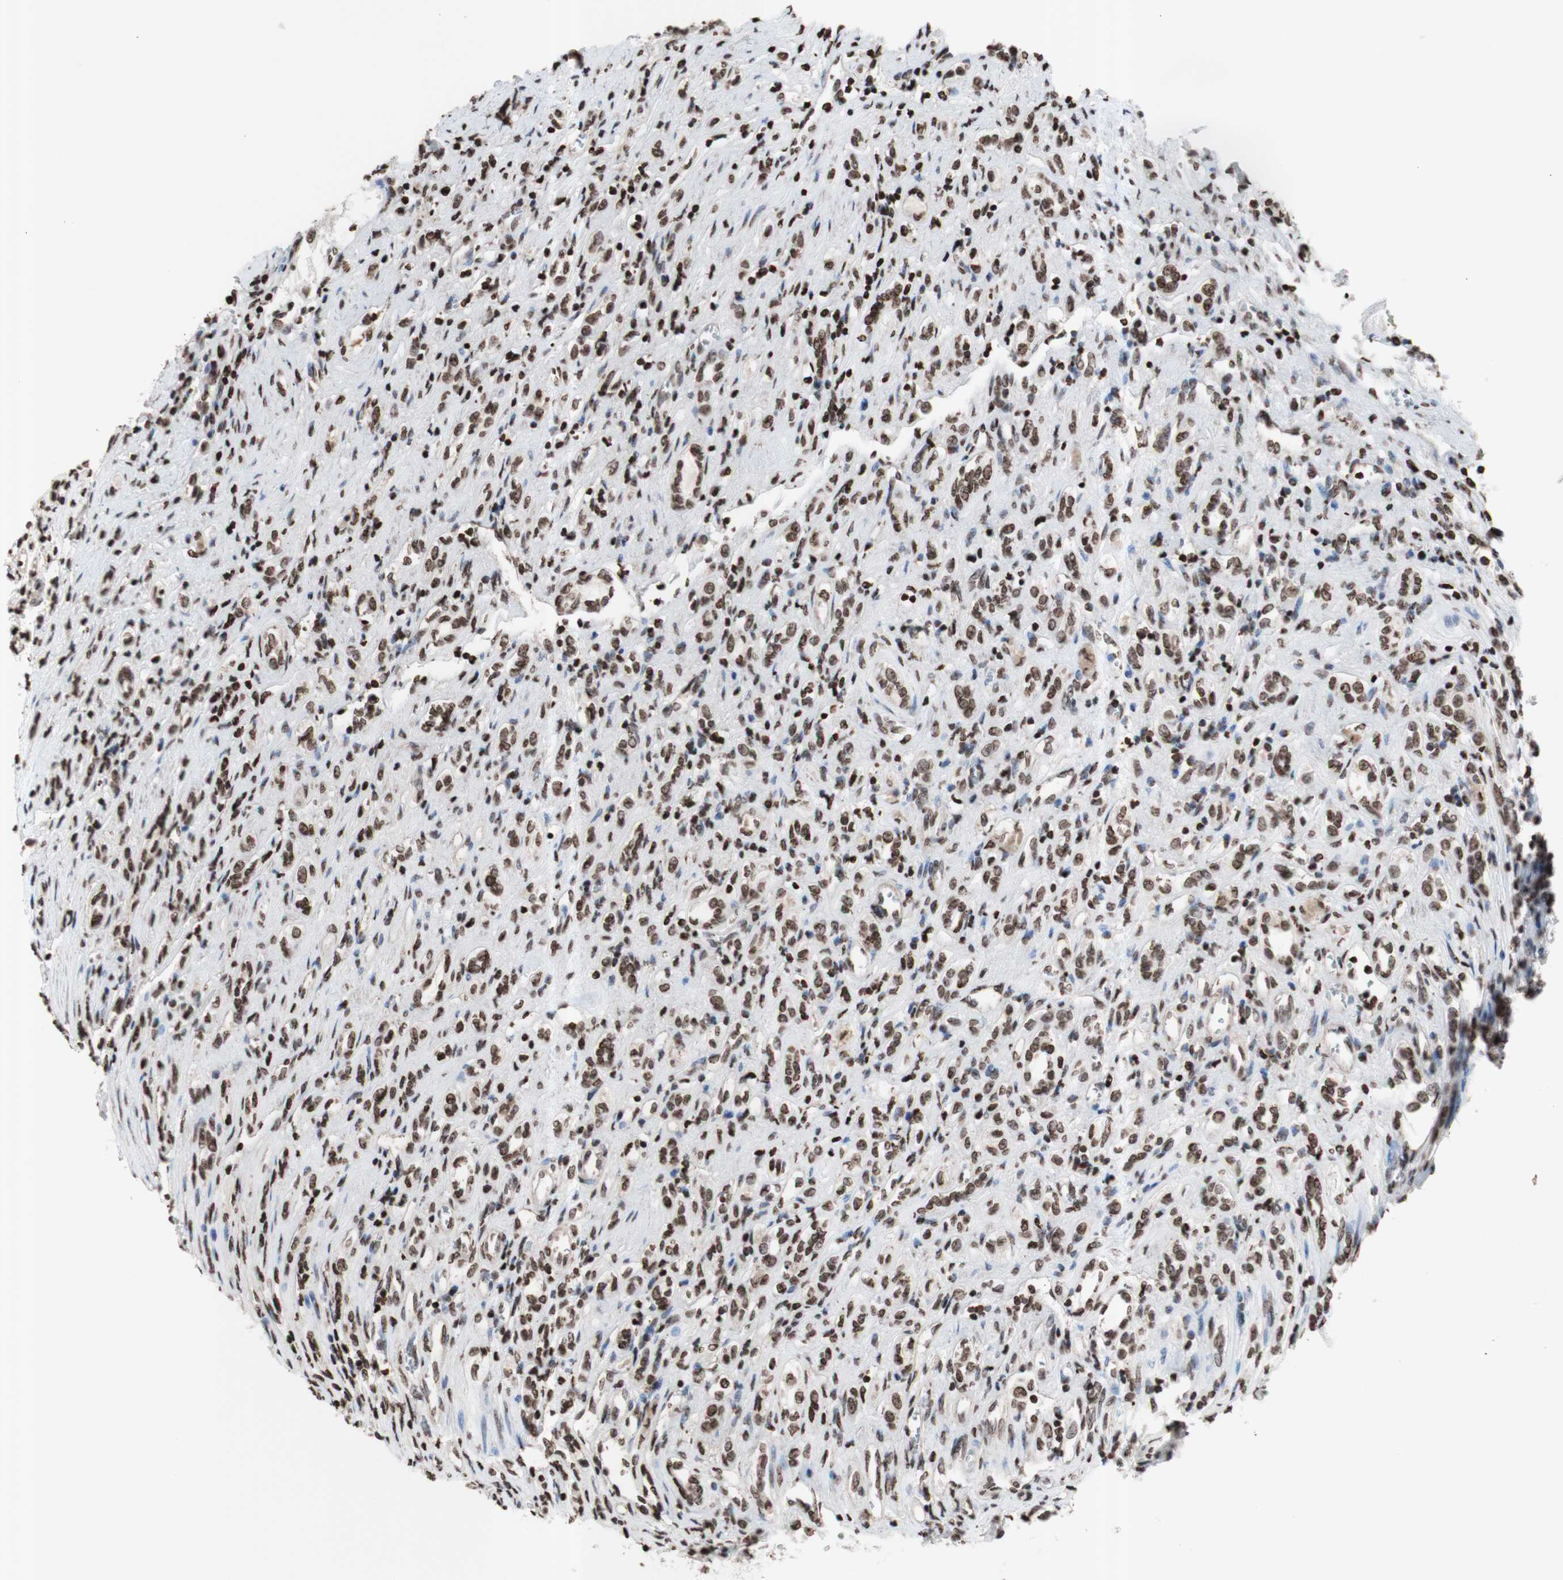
{"staining": {"intensity": "moderate", "quantity": ">75%", "location": "nuclear"}, "tissue": "renal cancer", "cell_type": "Tumor cells", "image_type": "cancer", "snomed": [{"axis": "morphology", "description": "Adenocarcinoma, NOS"}, {"axis": "topography", "description": "Kidney"}], "caption": "A medium amount of moderate nuclear positivity is identified in about >75% of tumor cells in adenocarcinoma (renal) tissue. (brown staining indicates protein expression, while blue staining denotes nuclei).", "gene": "SNAI2", "patient": {"sex": "female", "age": 70}}